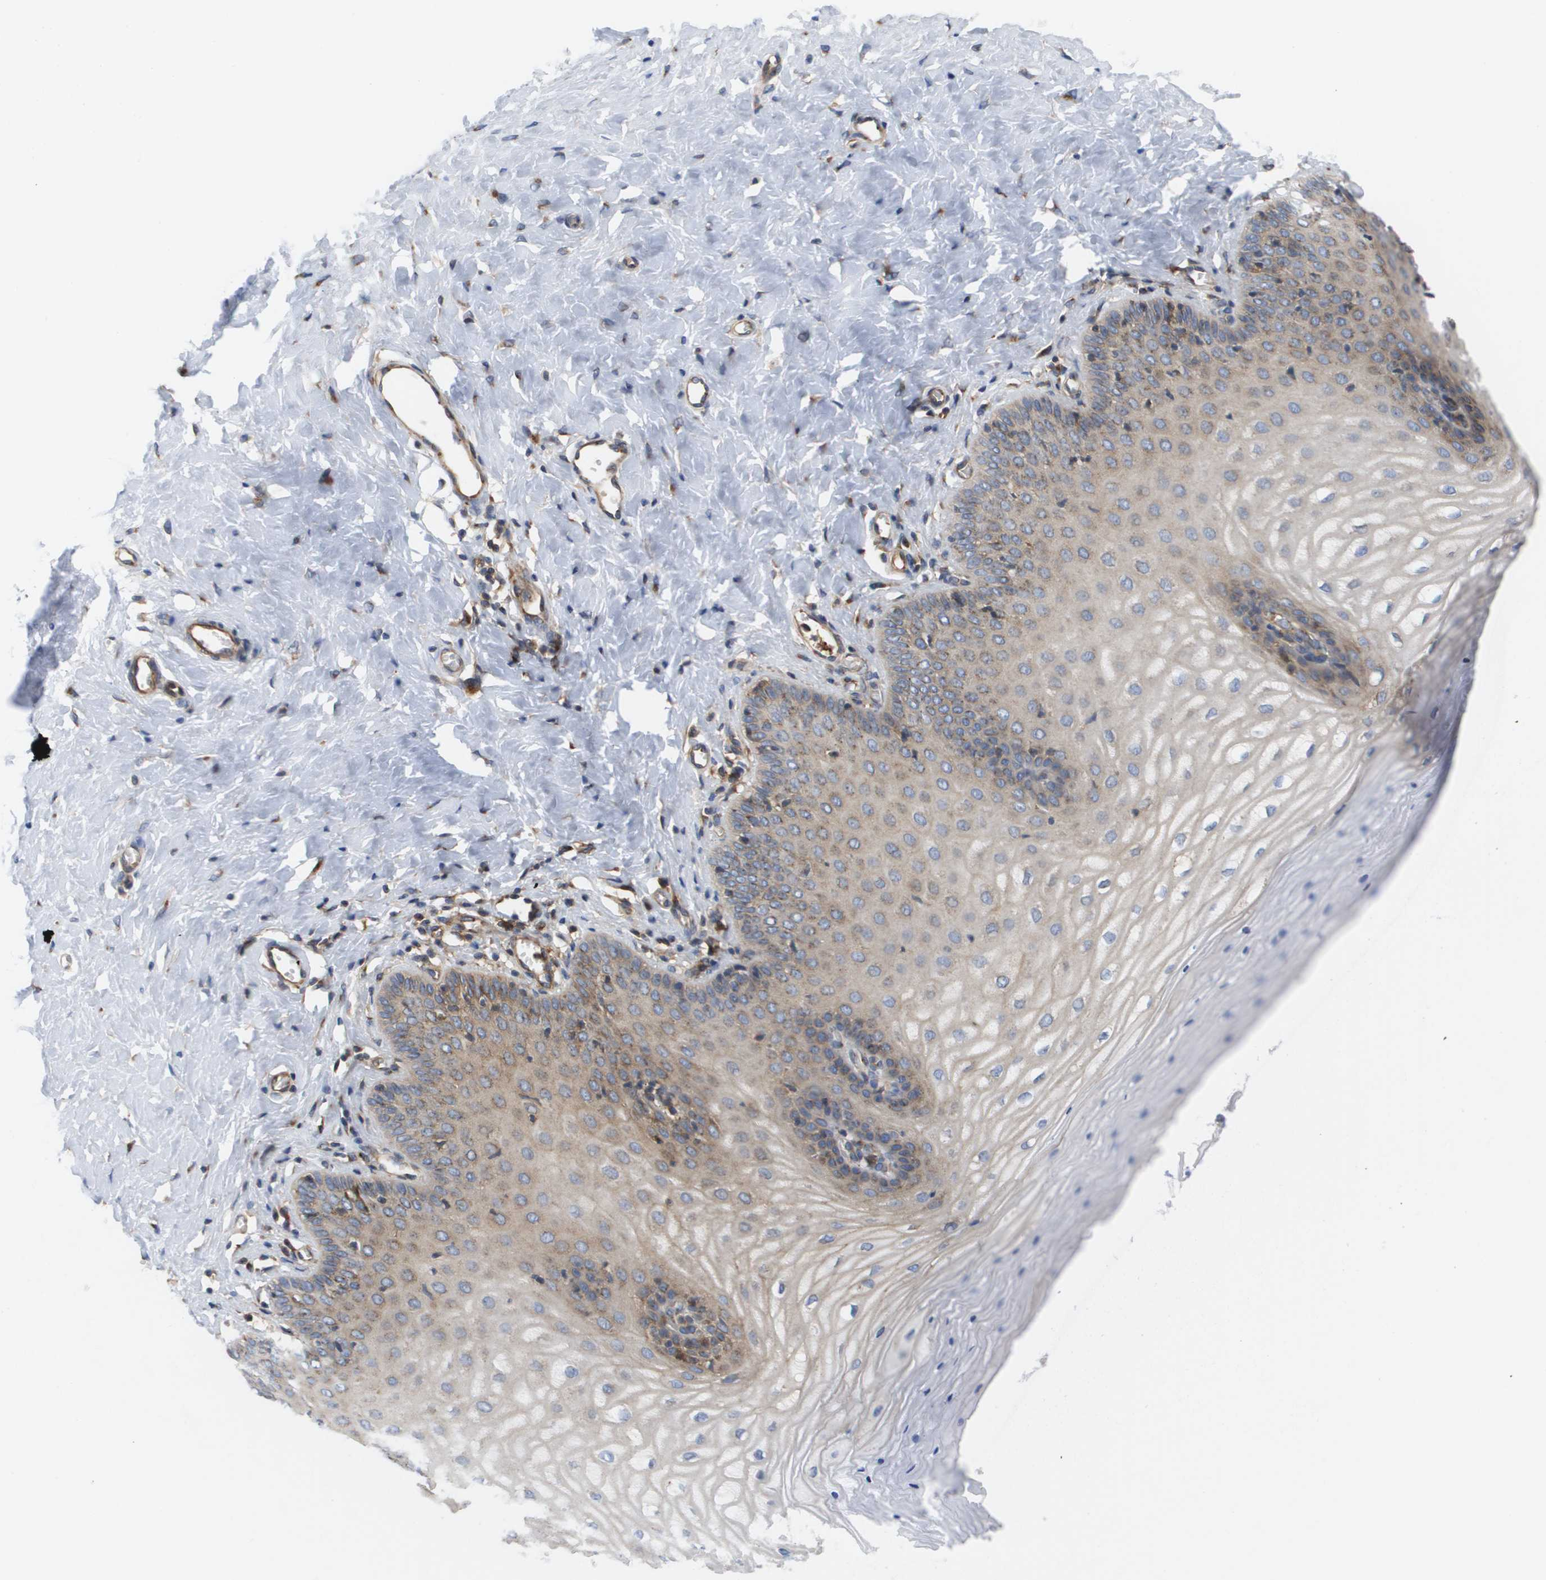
{"staining": {"intensity": "weak", "quantity": "<25%", "location": "cytoplasmic/membranous"}, "tissue": "cervix", "cell_type": "Squamous epithelial cells", "image_type": "normal", "snomed": [{"axis": "morphology", "description": "Normal tissue, NOS"}, {"axis": "topography", "description": "Cervix"}], "caption": "Cervix was stained to show a protein in brown. There is no significant expression in squamous epithelial cells. (DAB (3,3'-diaminobenzidine) immunohistochemistry visualized using brightfield microscopy, high magnification).", "gene": "BST2", "patient": {"sex": "female", "age": 55}}